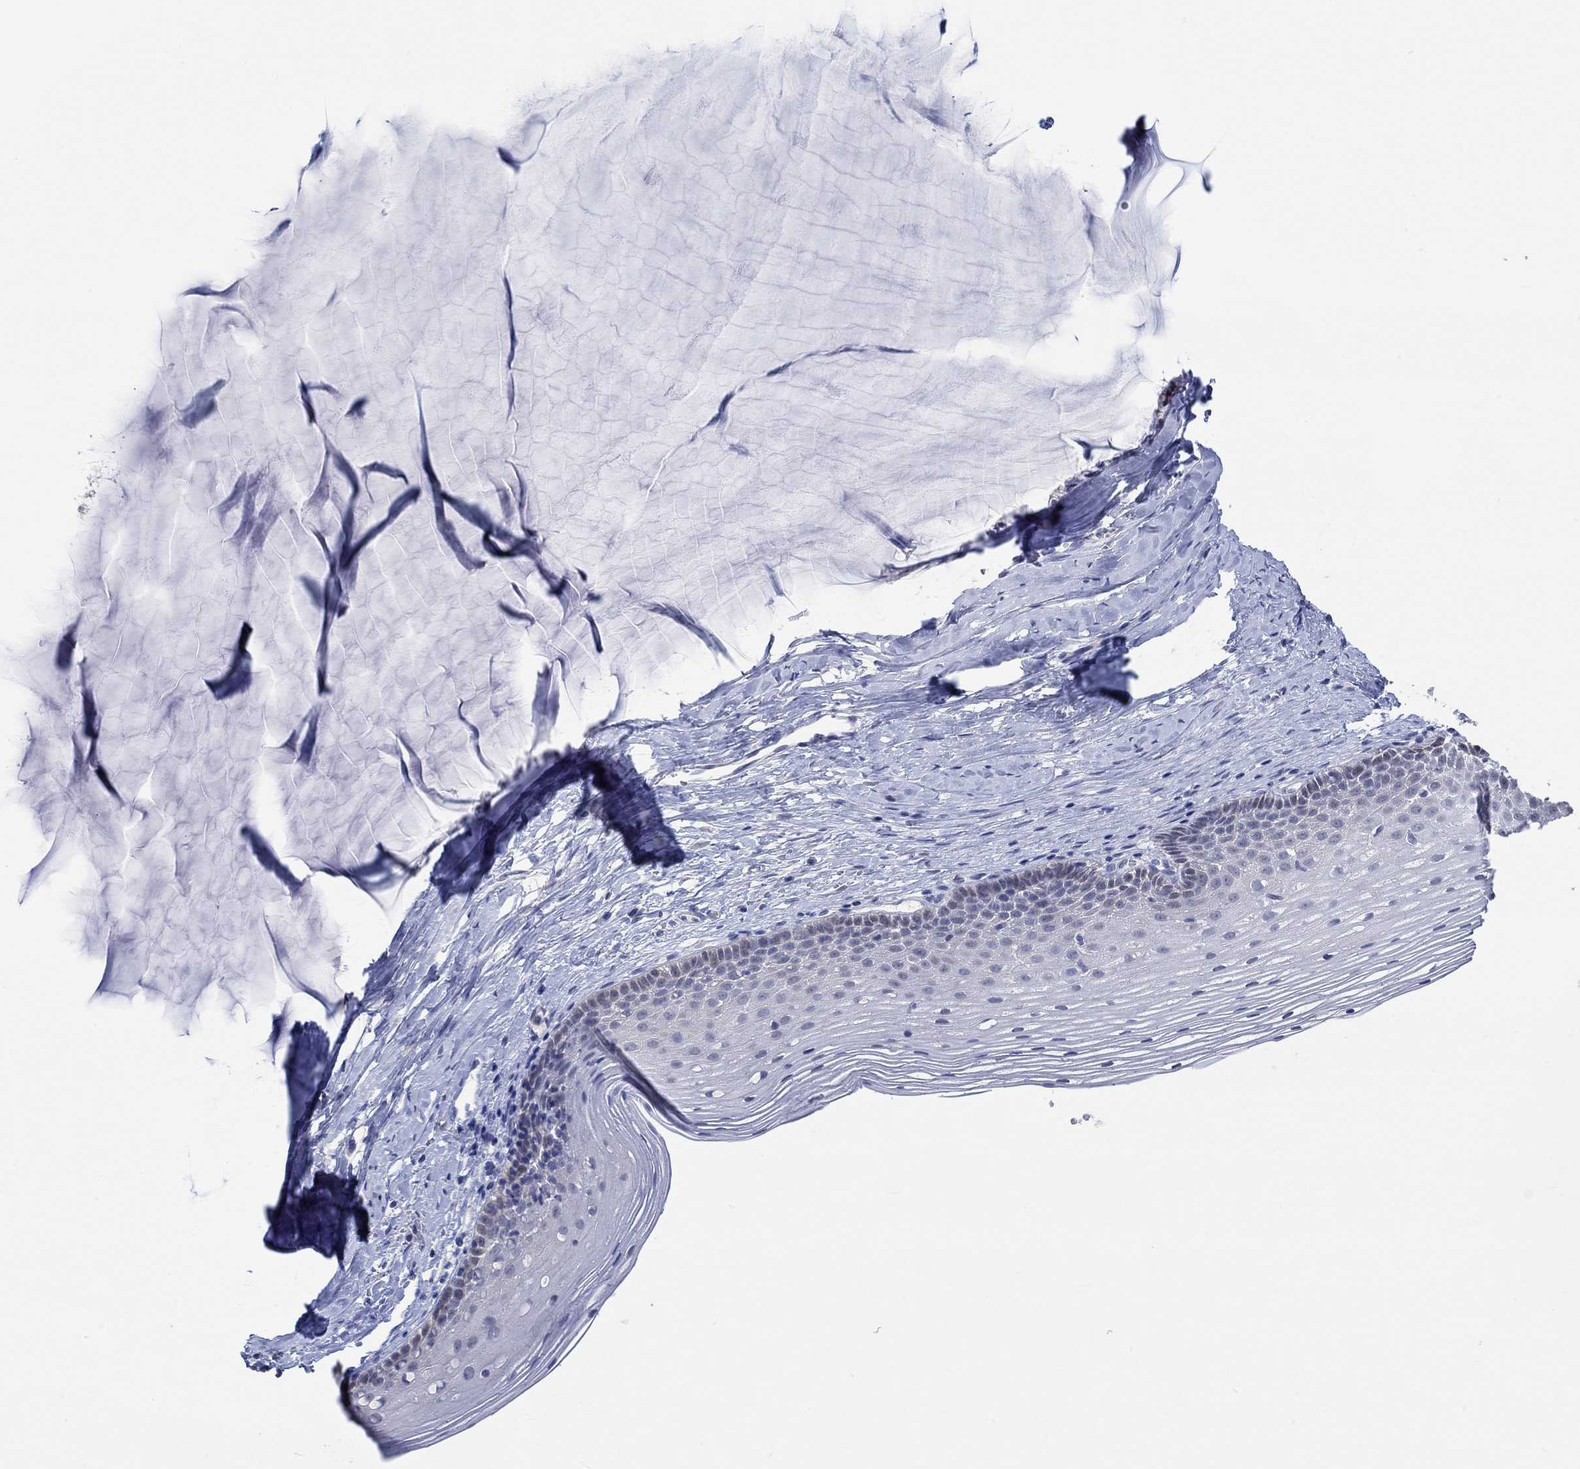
{"staining": {"intensity": "negative", "quantity": "none", "location": "none"}, "tissue": "cervix", "cell_type": "Glandular cells", "image_type": "normal", "snomed": [{"axis": "morphology", "description": "Normal tissue, NOS"}, {"axis": "topography", "description": "Cervix"}], "caption": "High magnification brightfield microscopy of unremarkable cervix stained with DAB (3,3'-diaminobenzidine) (brown) and counterstained with hematoxylin (blue): glandular cells show no significant expression.", "gene": "PNMA5", "patient": {"sex": "female", "age": 40}}